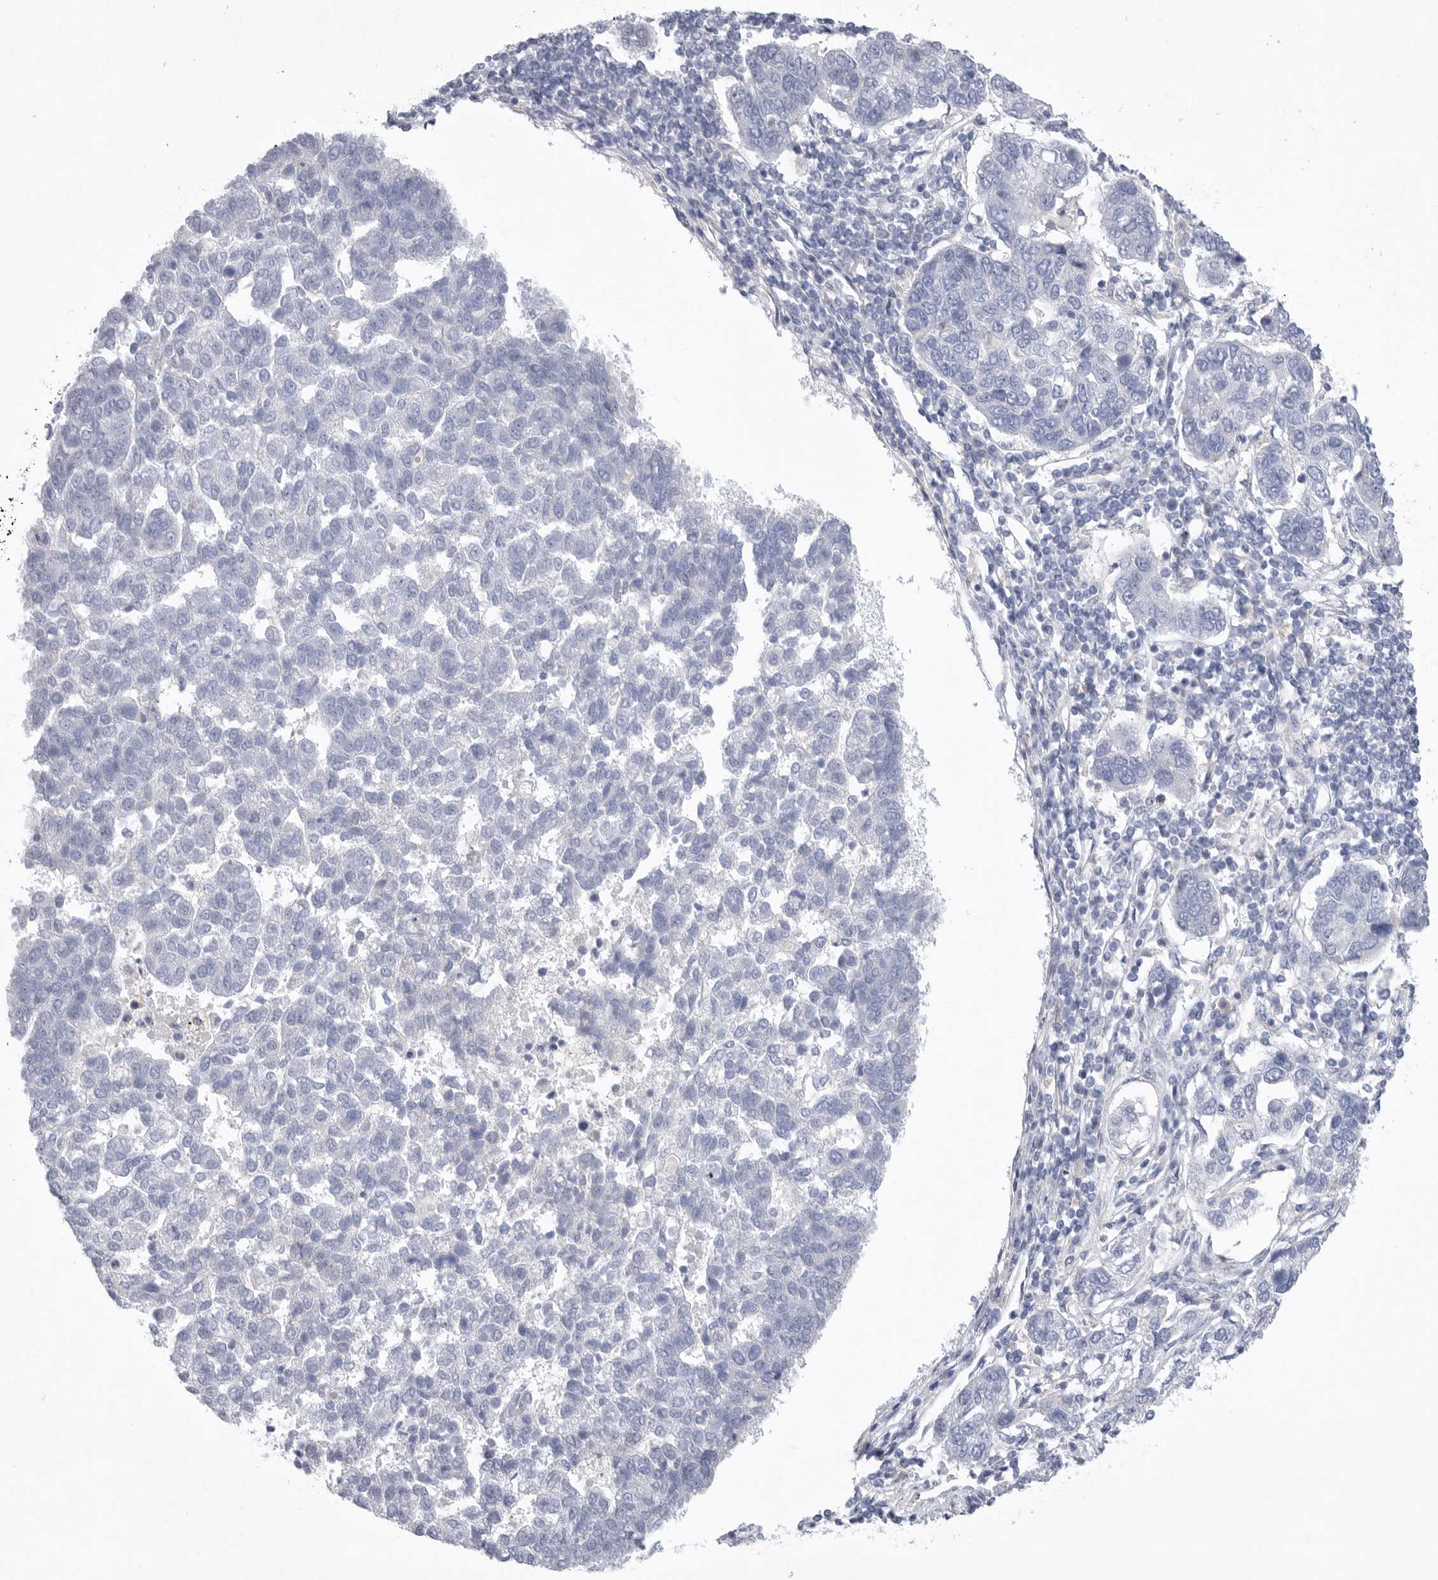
{"staining": {"intensity": "negative", "quantity": "none", "location": "none"}, "tissue": "pancreatic cancer", "cell_type": "Tumor cells", "image_type": "cancer", "snomed": [{"axis": "morphology", "description": "Adenocarcinoma, NOS"}, {"axis": "topography", "description": "Pancreas"}], "caption": "Tumor cells show no significant protein staining in pancreatic cancer.", "gene": "CAMK2B", "patient": {"sex": "female", "age": 61}}